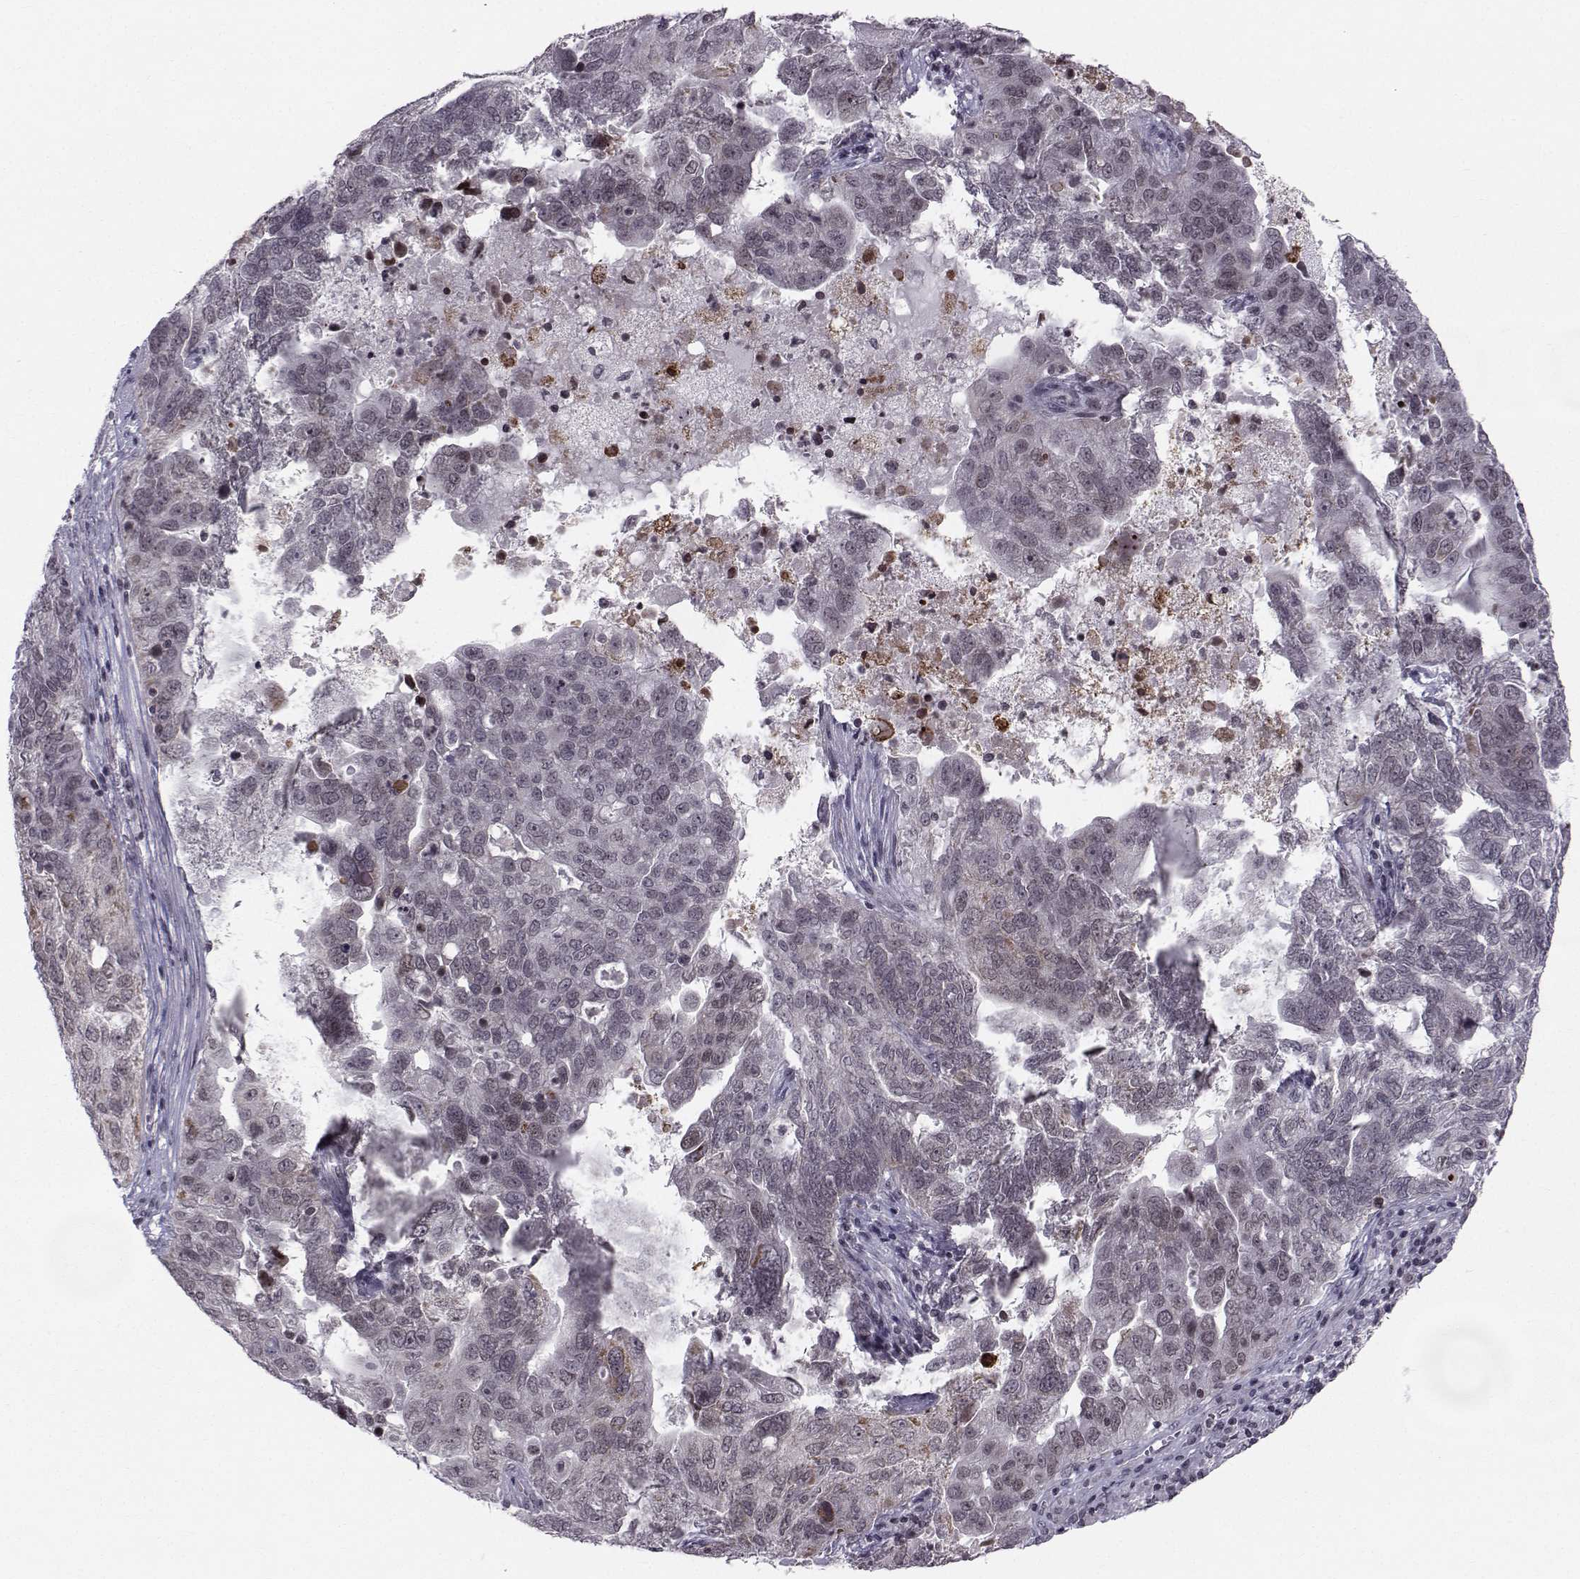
{"staining": {"intensity": "negative", "quantity": "none", "location": "none"}, "tissue": "ovarian cancer", "cell_type": "Tumor cells", "image_type": "cancer", "snomed": [{"axis": "morphology", "description": "Carcinoma, endometroid"}, {"axis": "topography", "description": "Soft tissue"}, {"axis": "topography", "description": "Ovary"}], "caption": "A photomicrograph of human ovarian cancer (endometroid carcinoma) is negative for staining in tumor cells.", "gene": "MARCHF4", "patient": {"sex": "female", "age": 52}}